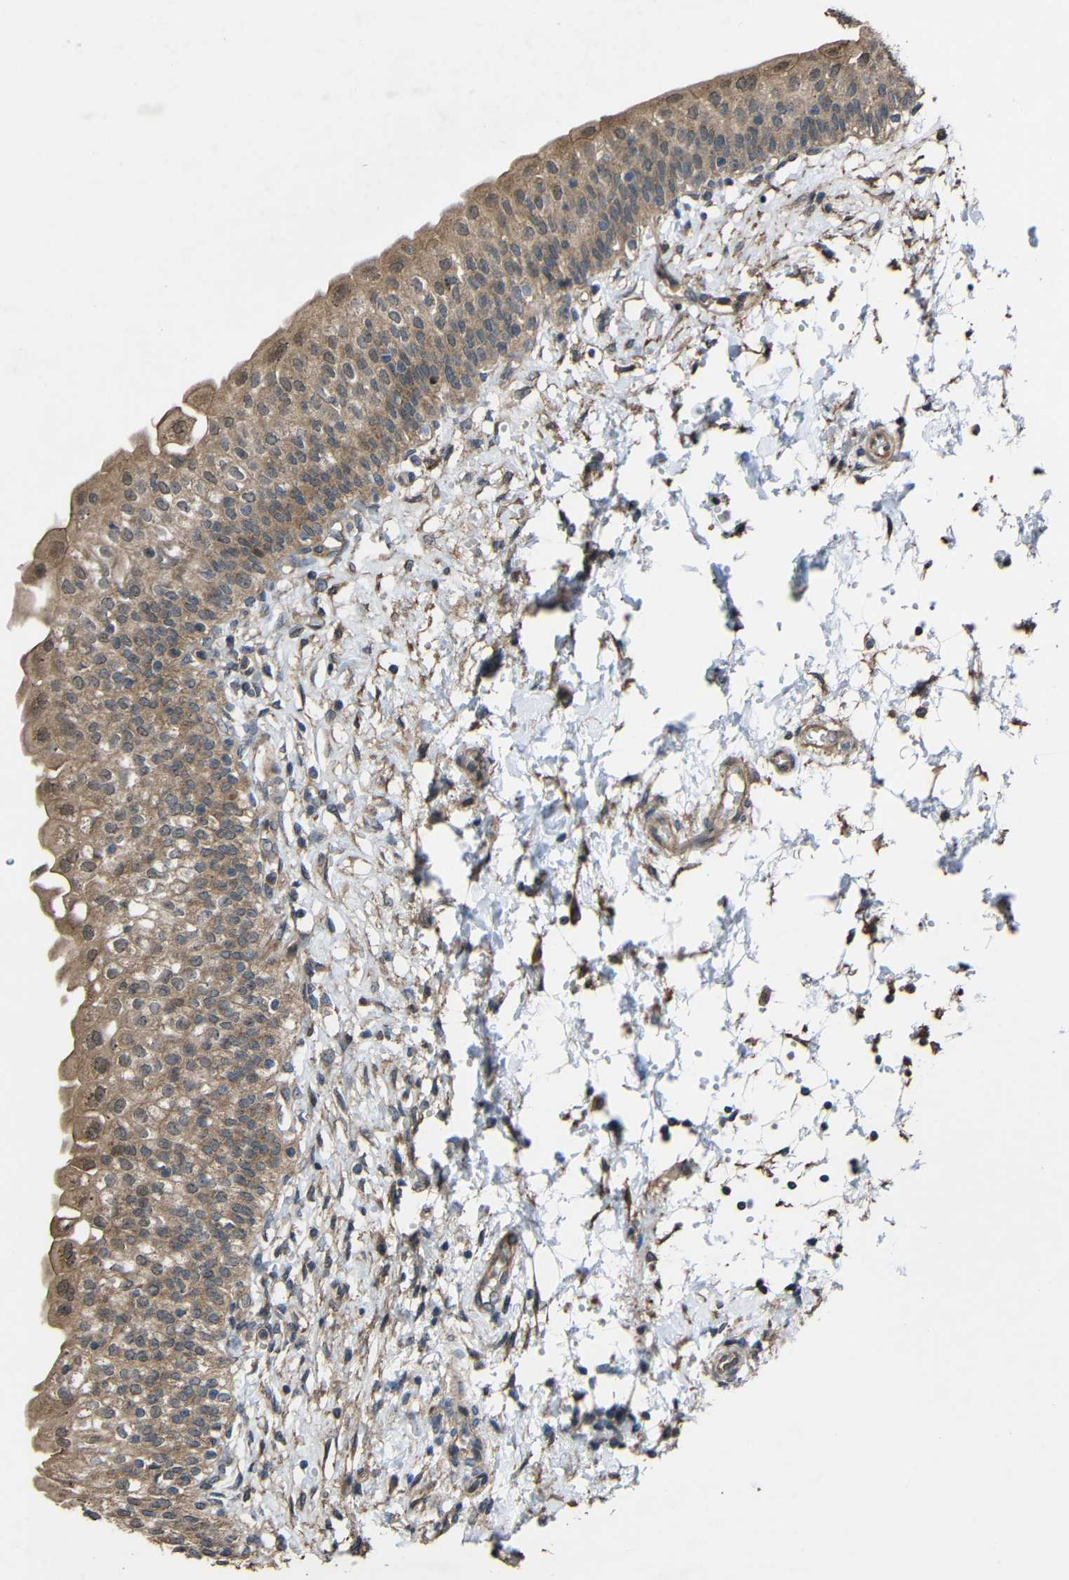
{"staining": {"intensity": "moderate", "quantity": ">75%", "location": "cytoplasmic/membranous"}, "tissue": "urinary bladder", "cell_type": "Urothelial cells", "image_type": "normal", "snomed": [{"axis": "morphology", "description": "Normal tissue, NOS"}, {"axis": "topography", "description": "Urinary bladder"}], "caption": "Unremarkable urinary bladder displays moderate cytoplasmic/membranous expression in about >75% of urothelial cells, visualized by immunohistochemistry. (DAB = brown stain, brightfield microscopy at high magnification).", "gene": "CHST9", "patient": {"sex": "male", "age": 55}}